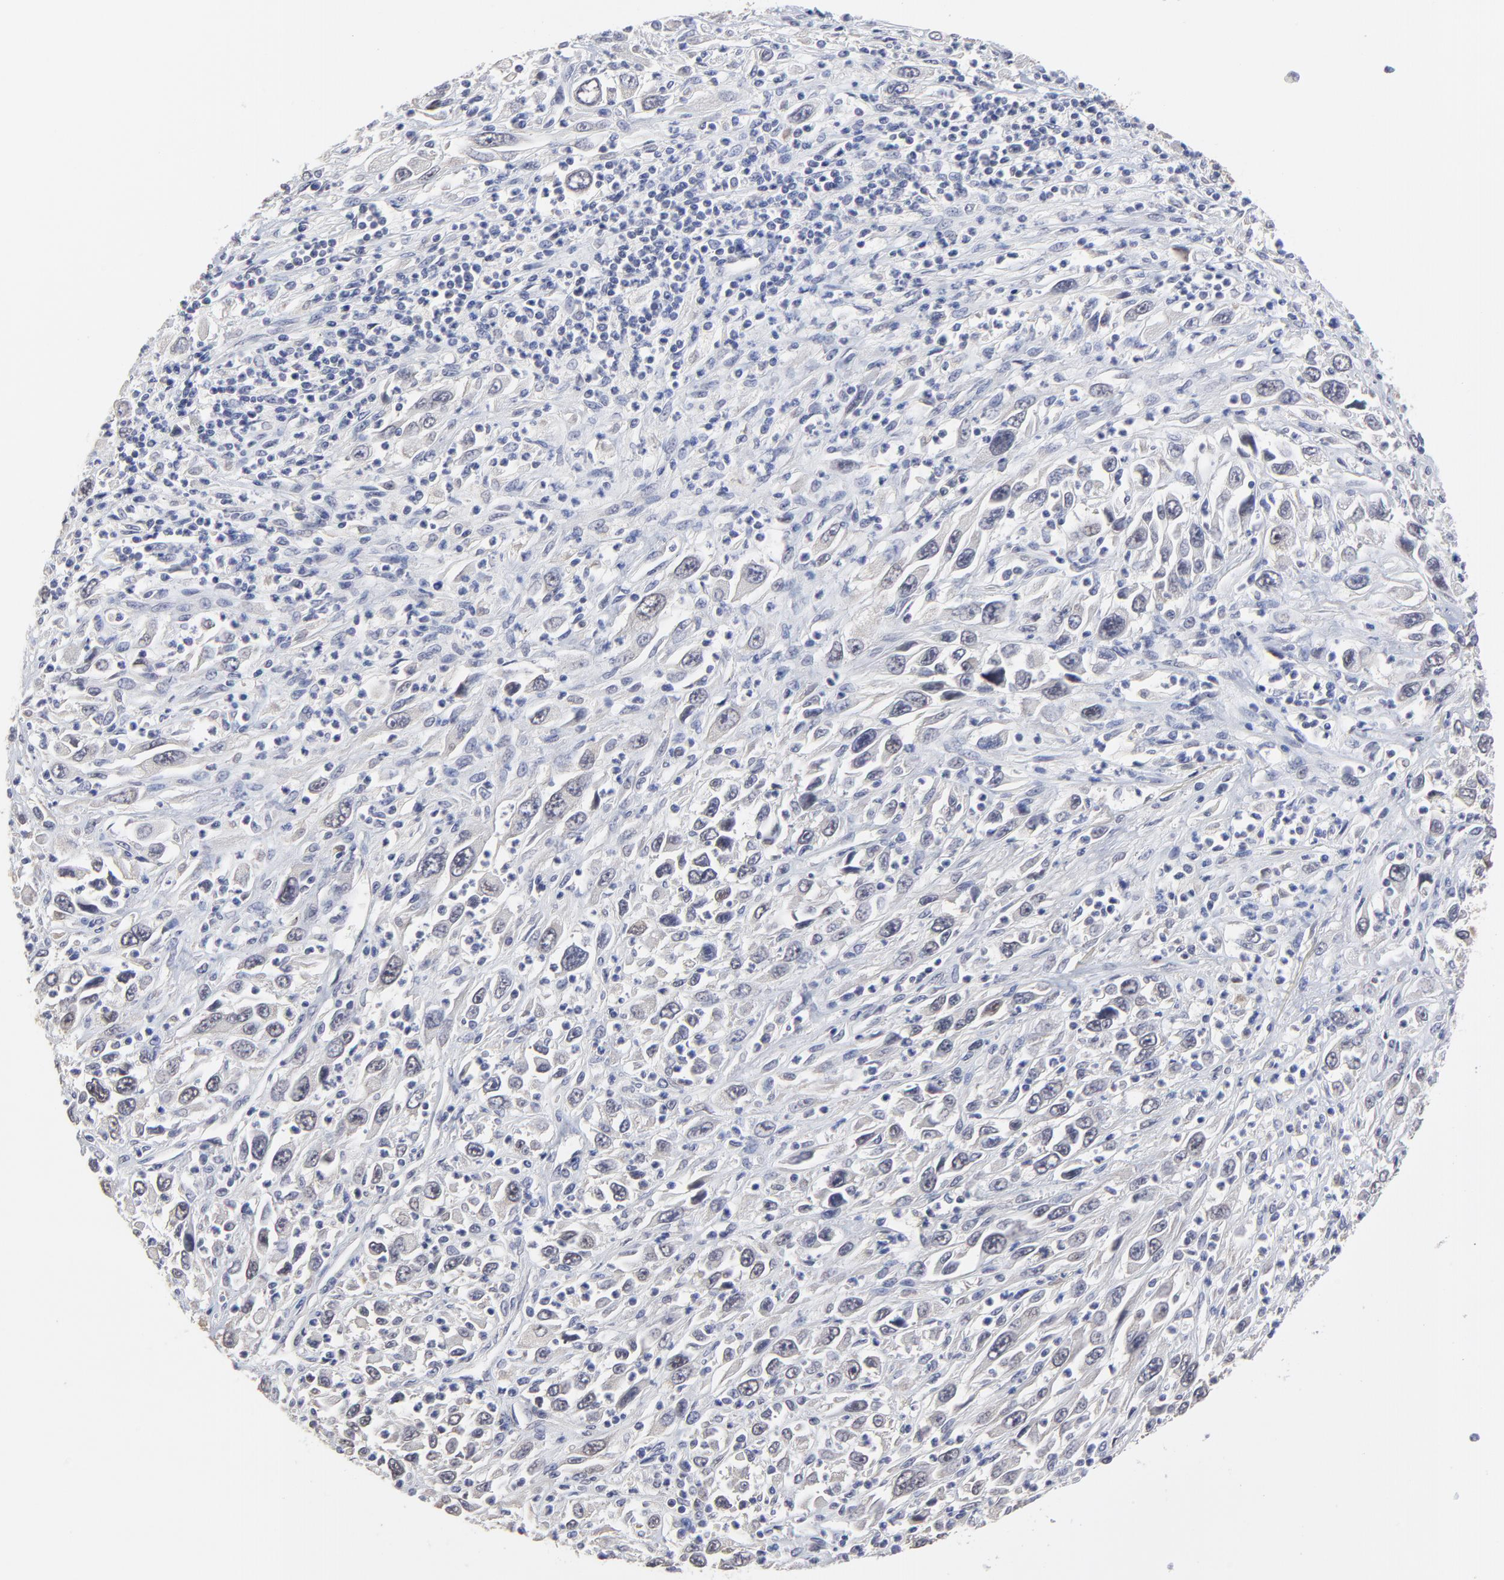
{"staining": {"intensity": "negative", "quantity": "none", "location": "none"}, "tissue": "melanoma", "cell_type": "Tumor cells", "image_type": "cancer", "snomed": [{"axis": "morphology", "description": "Malignant melanoma, Metastatic site"}, {"axis": "topography", "description": "Skin"}], "caption": "IHC histopathology image of neoplastic tissue: human melanoma stained with DAB (3,3'-diaminobenzidine) demonstrates no significant protein positivity in tumor cells.", "gene": "CCT2", "patient": {"sex": "female", "age": 56}}